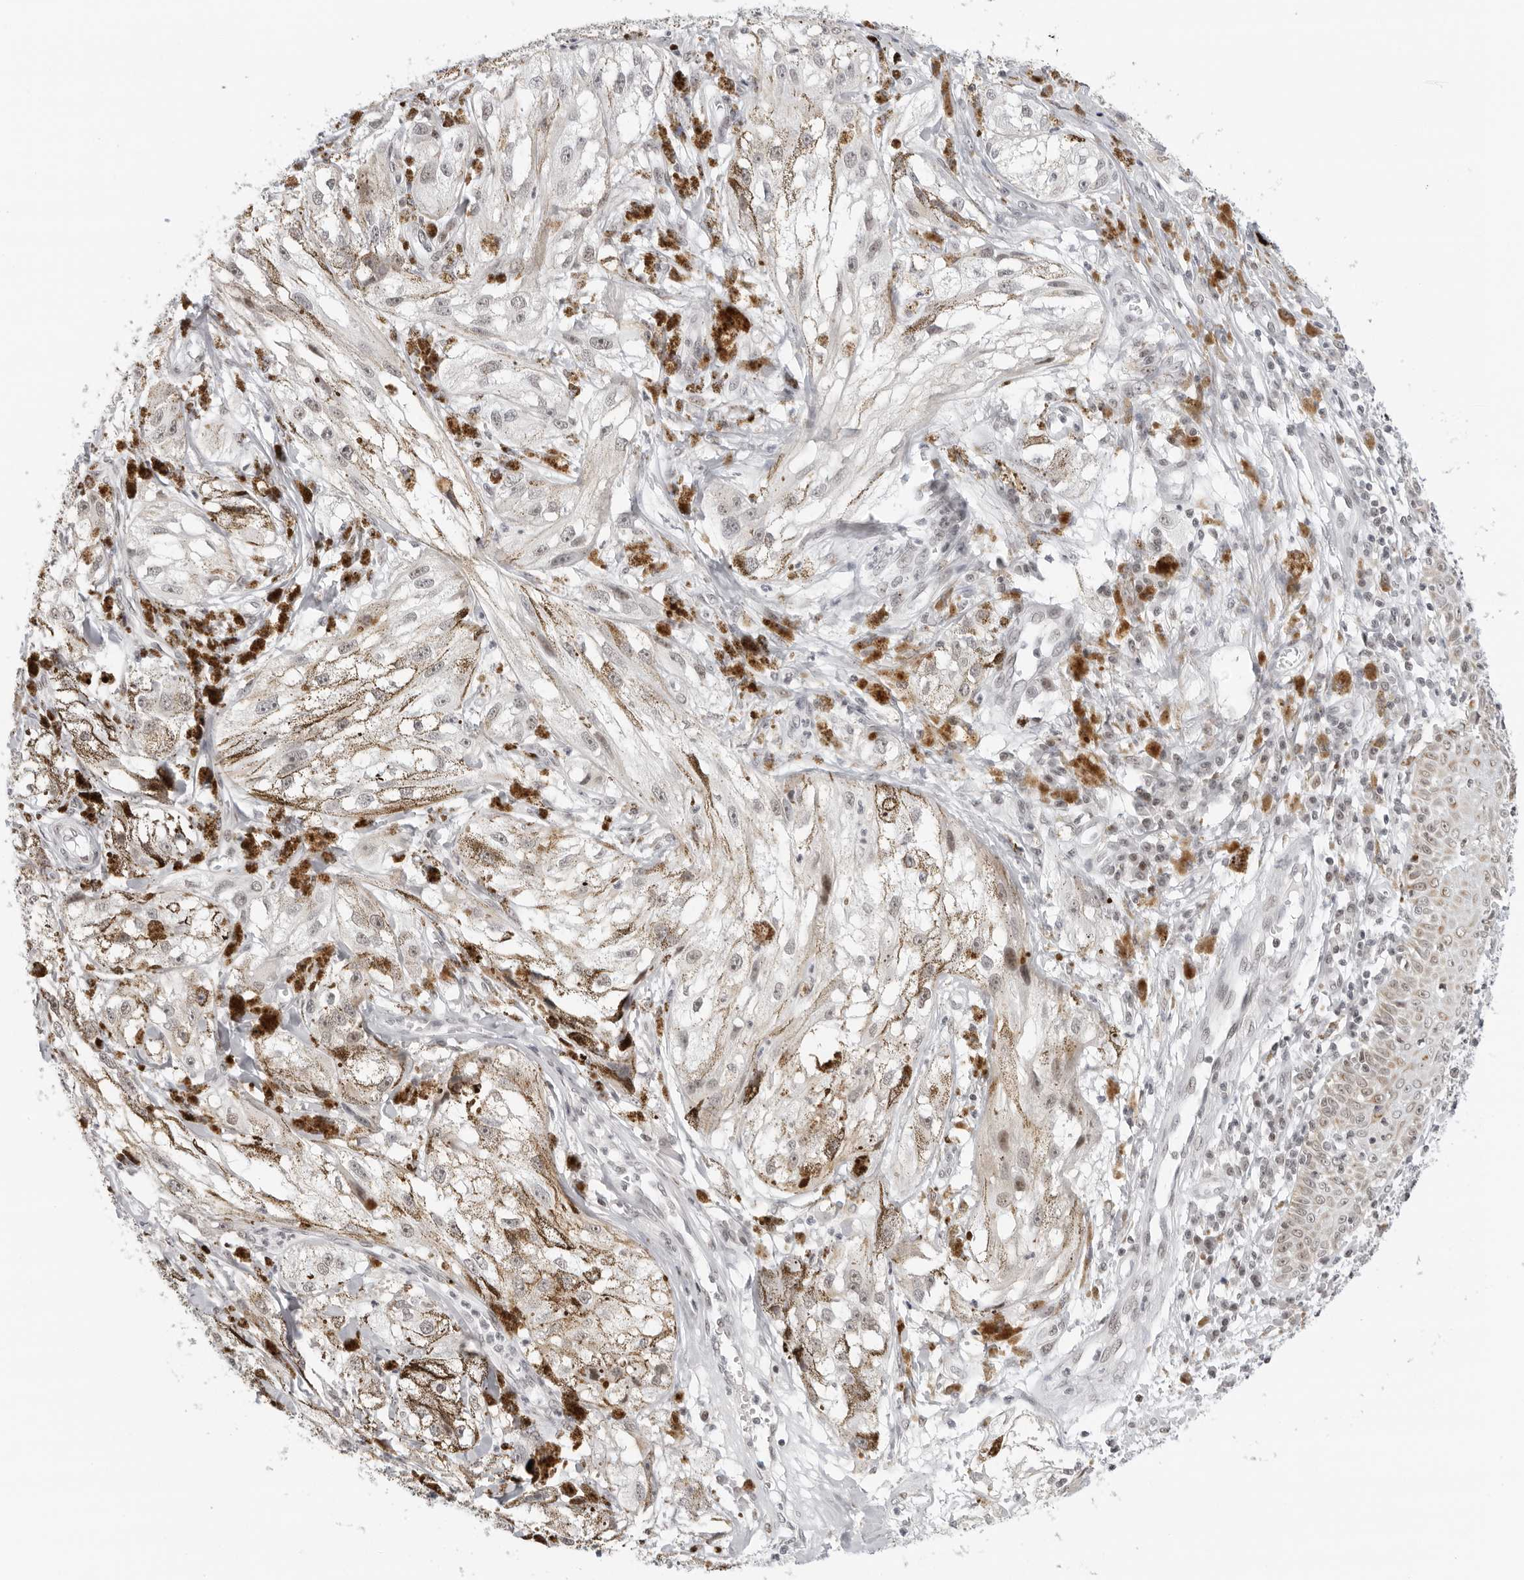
{"staining": {"intensity": "negative", "quantity": "none", "location": "none"}, "tissue": "melanoma", "cell_type": "Tumor cells", "image_type": "cancer", "snomed": [{"axis": "morphology", "description": "Malignant melanoma, NOS"}, {"axis": "topography", "description": "Skin"}], "caption": "This photomicrograph is of malignant melanoma stained with IHC to label a protein in brown with the nuclei are counter-stained blue. There is no staining in tumor cells.", "gene": "MSH6", "patient": {"sex": "male", "age": 88}}